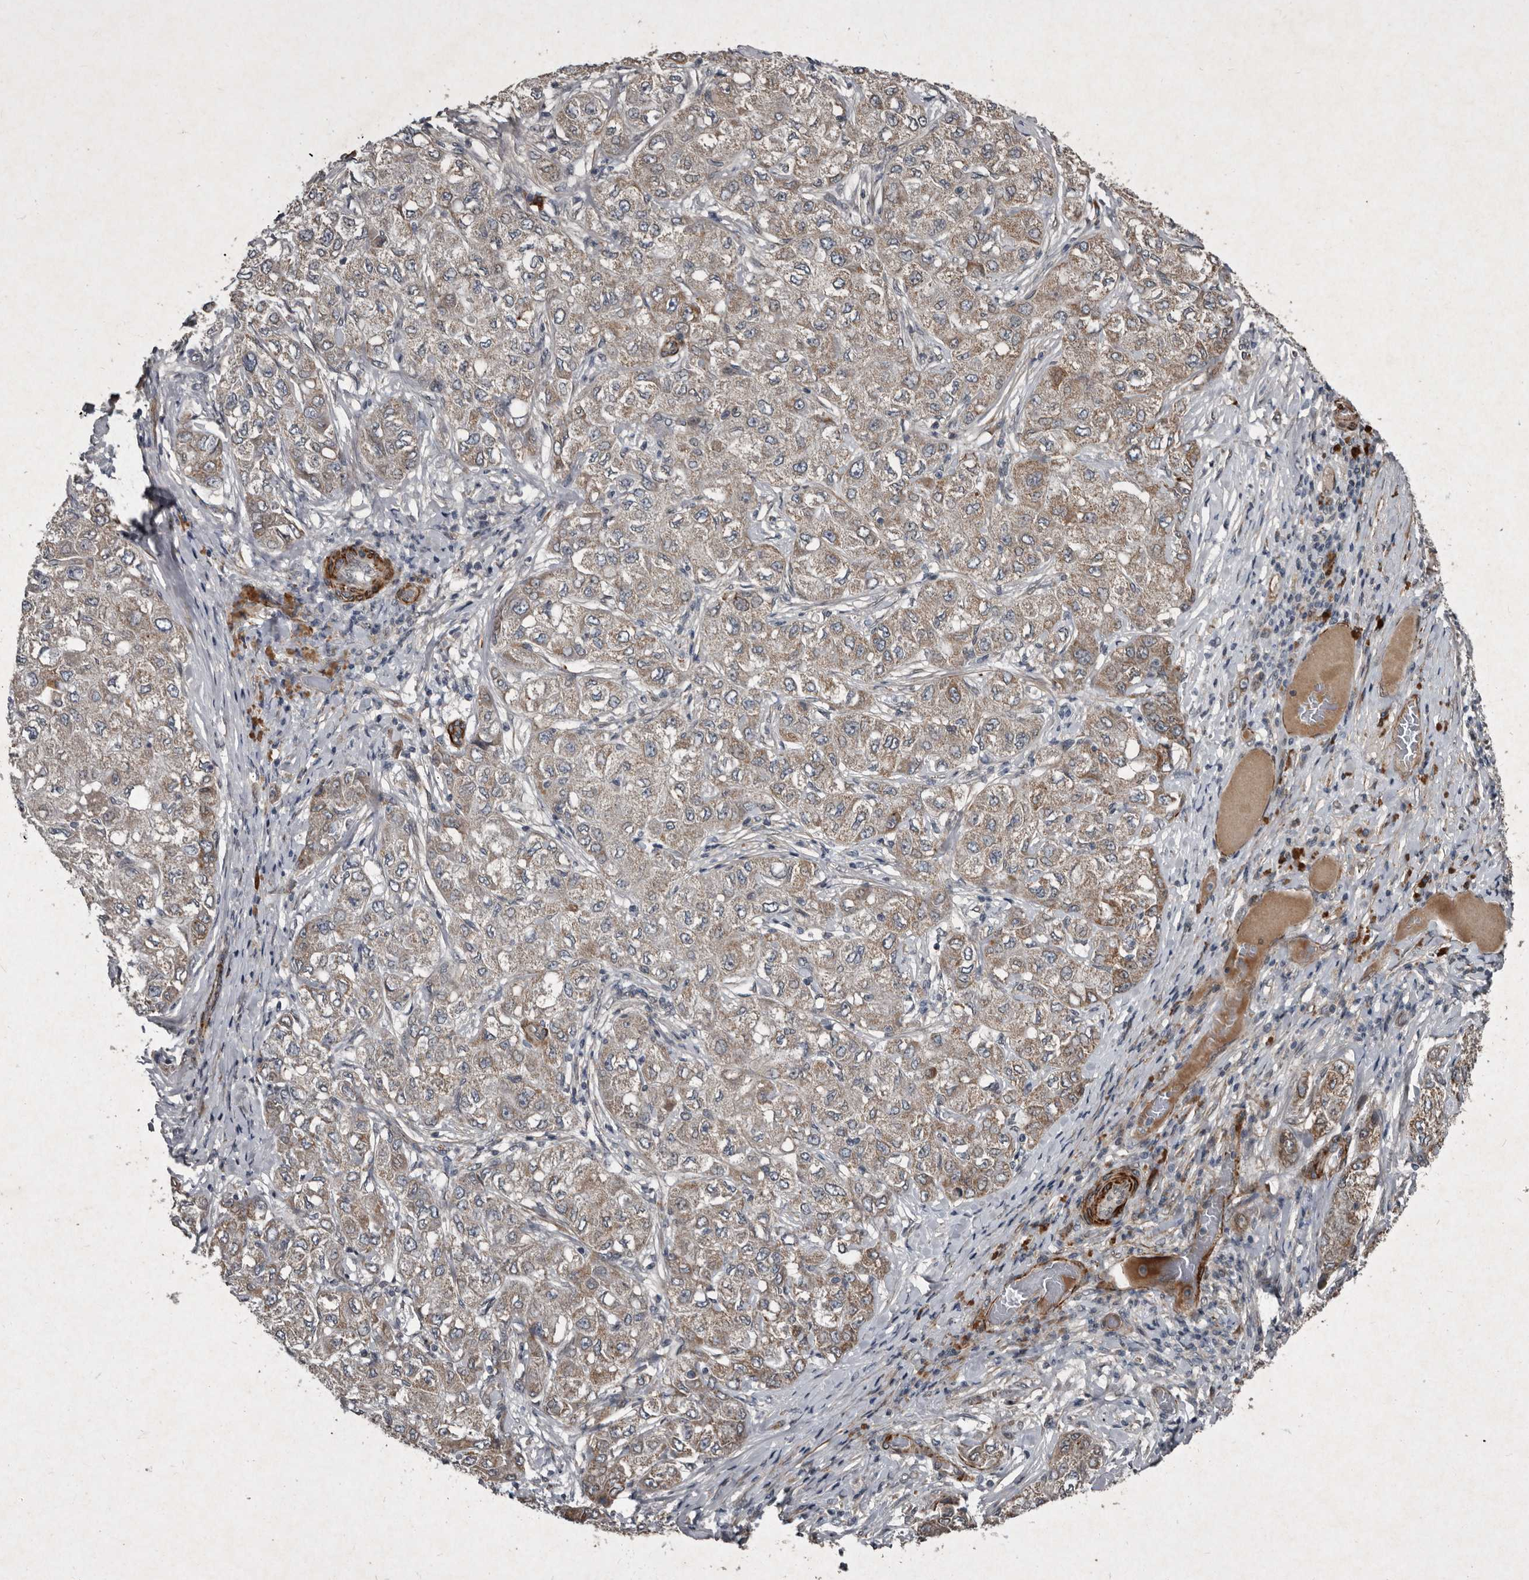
{"staining": {"intensity": "weak", "quantity": ">75%", "location": "cytoplasmic/membranous"}, "tissue": "liver cancer", "cell_type": "Tumor cells", "image_type": "cancer", "snomed": [{"axis": "morphology", "description": "Carcinoma, Hepatocellular, NOS"}, {"axis": "topography", "description": "Liver"}], "caption": "Brown immunohistochemical staining in human liver hepatocellular carcinoma displays weak cytoplasmic/membranous staining in about >75% of tumor cells.", "gene": "MRPS15", "patient": {"sex": "male", "age": 80}}